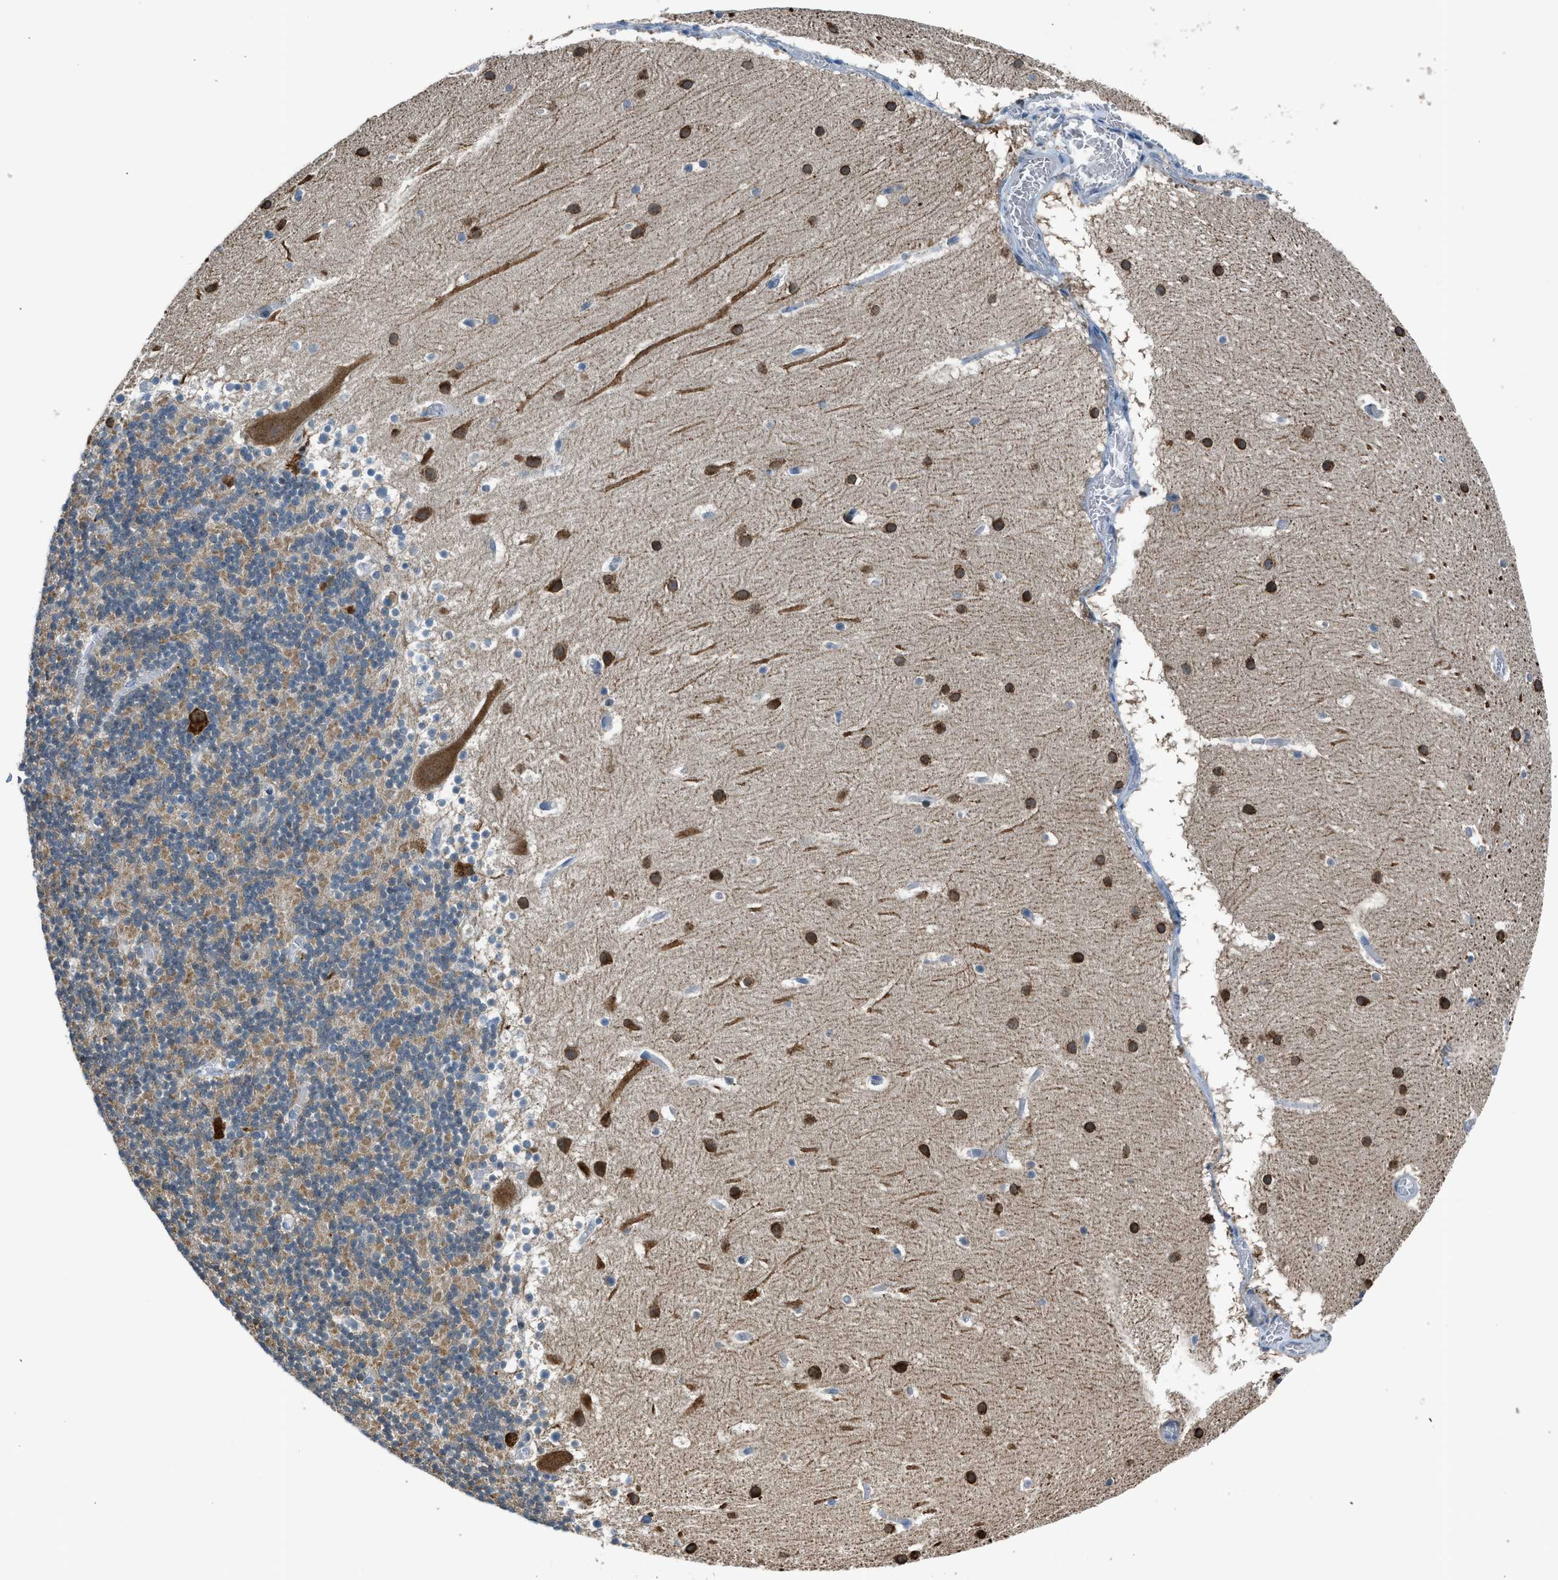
{"staining": {"intensity": "moderate", "quantity": "25%-75%", "location": "cytoplasmic/membranous"}, "tissue": "cerebellum", "cell_type": "Cells in granular layer", "image_type": "normal", "snomed": [{"axis": "morphology", "description": "Normal tissue, NOS"}, {"axis": "topography", "description": "Cerebellum"}], "caption": "IHC histopathology image of normal cerebellum stained for a protein (brown), which reveals medium levels of moderate cytoplasmic/membranous expression in about 25%-75% of cells in granular layer.", "gene": "RNF41", "patient": {"sex": "male", "age": 45}}